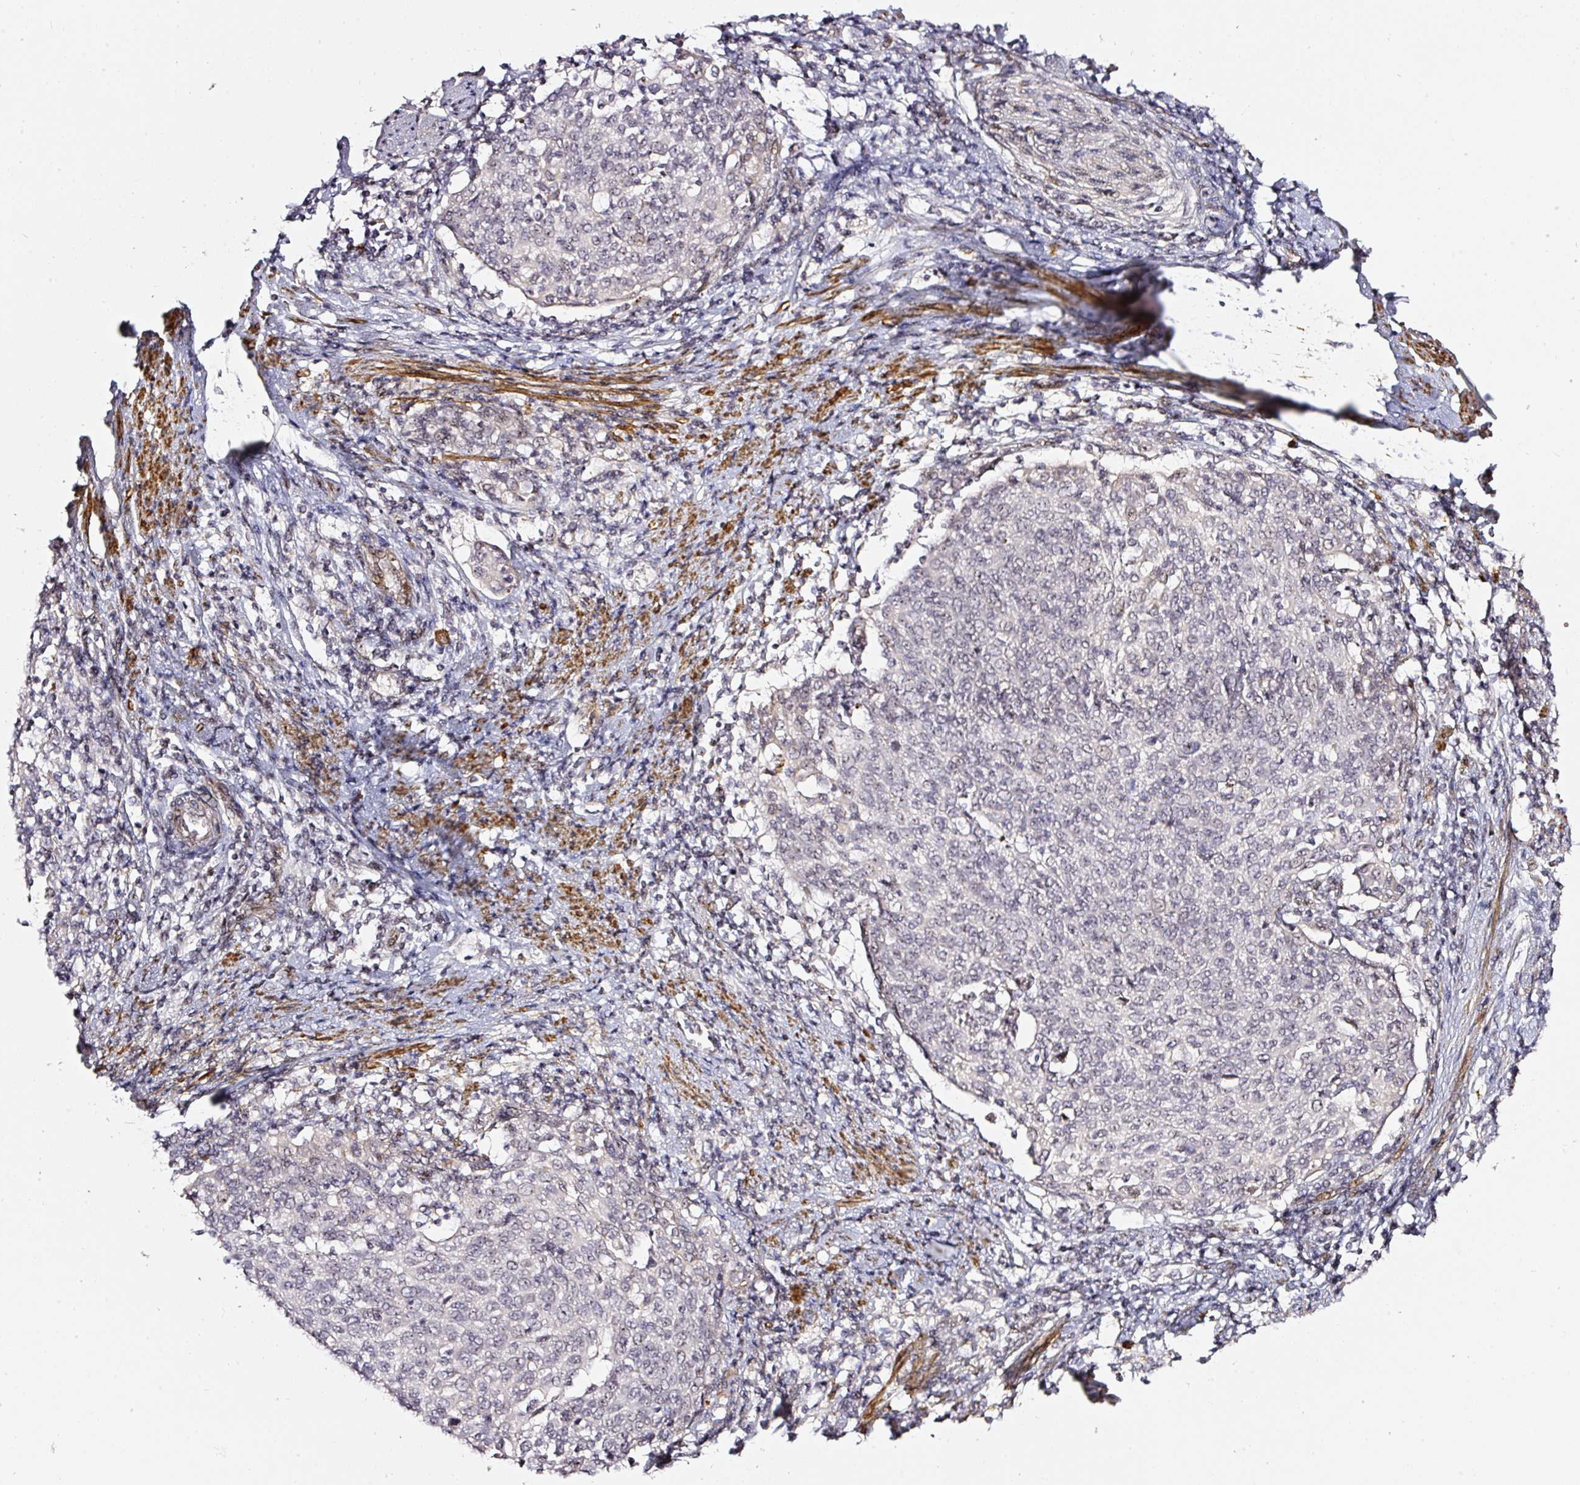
{"staining": {"intensity": "negative", "quantity": "none", "location": "none"}, "tissue": "cervical cancer", "cell_type": "Tumor cells", "image_type": "cancer", "snomed": [{"axis": "morphology", "description": "Squamous cell carcinoma, NOS"}, {"axis": "topography", "description": "Cervix"}], "caption": "Protein analysis of squamous cell carcinoma (cervical) displays no significant positivity in tumor cells.", "gene": "MXRA8", "patient": {"sex": "female", "age": 52}}